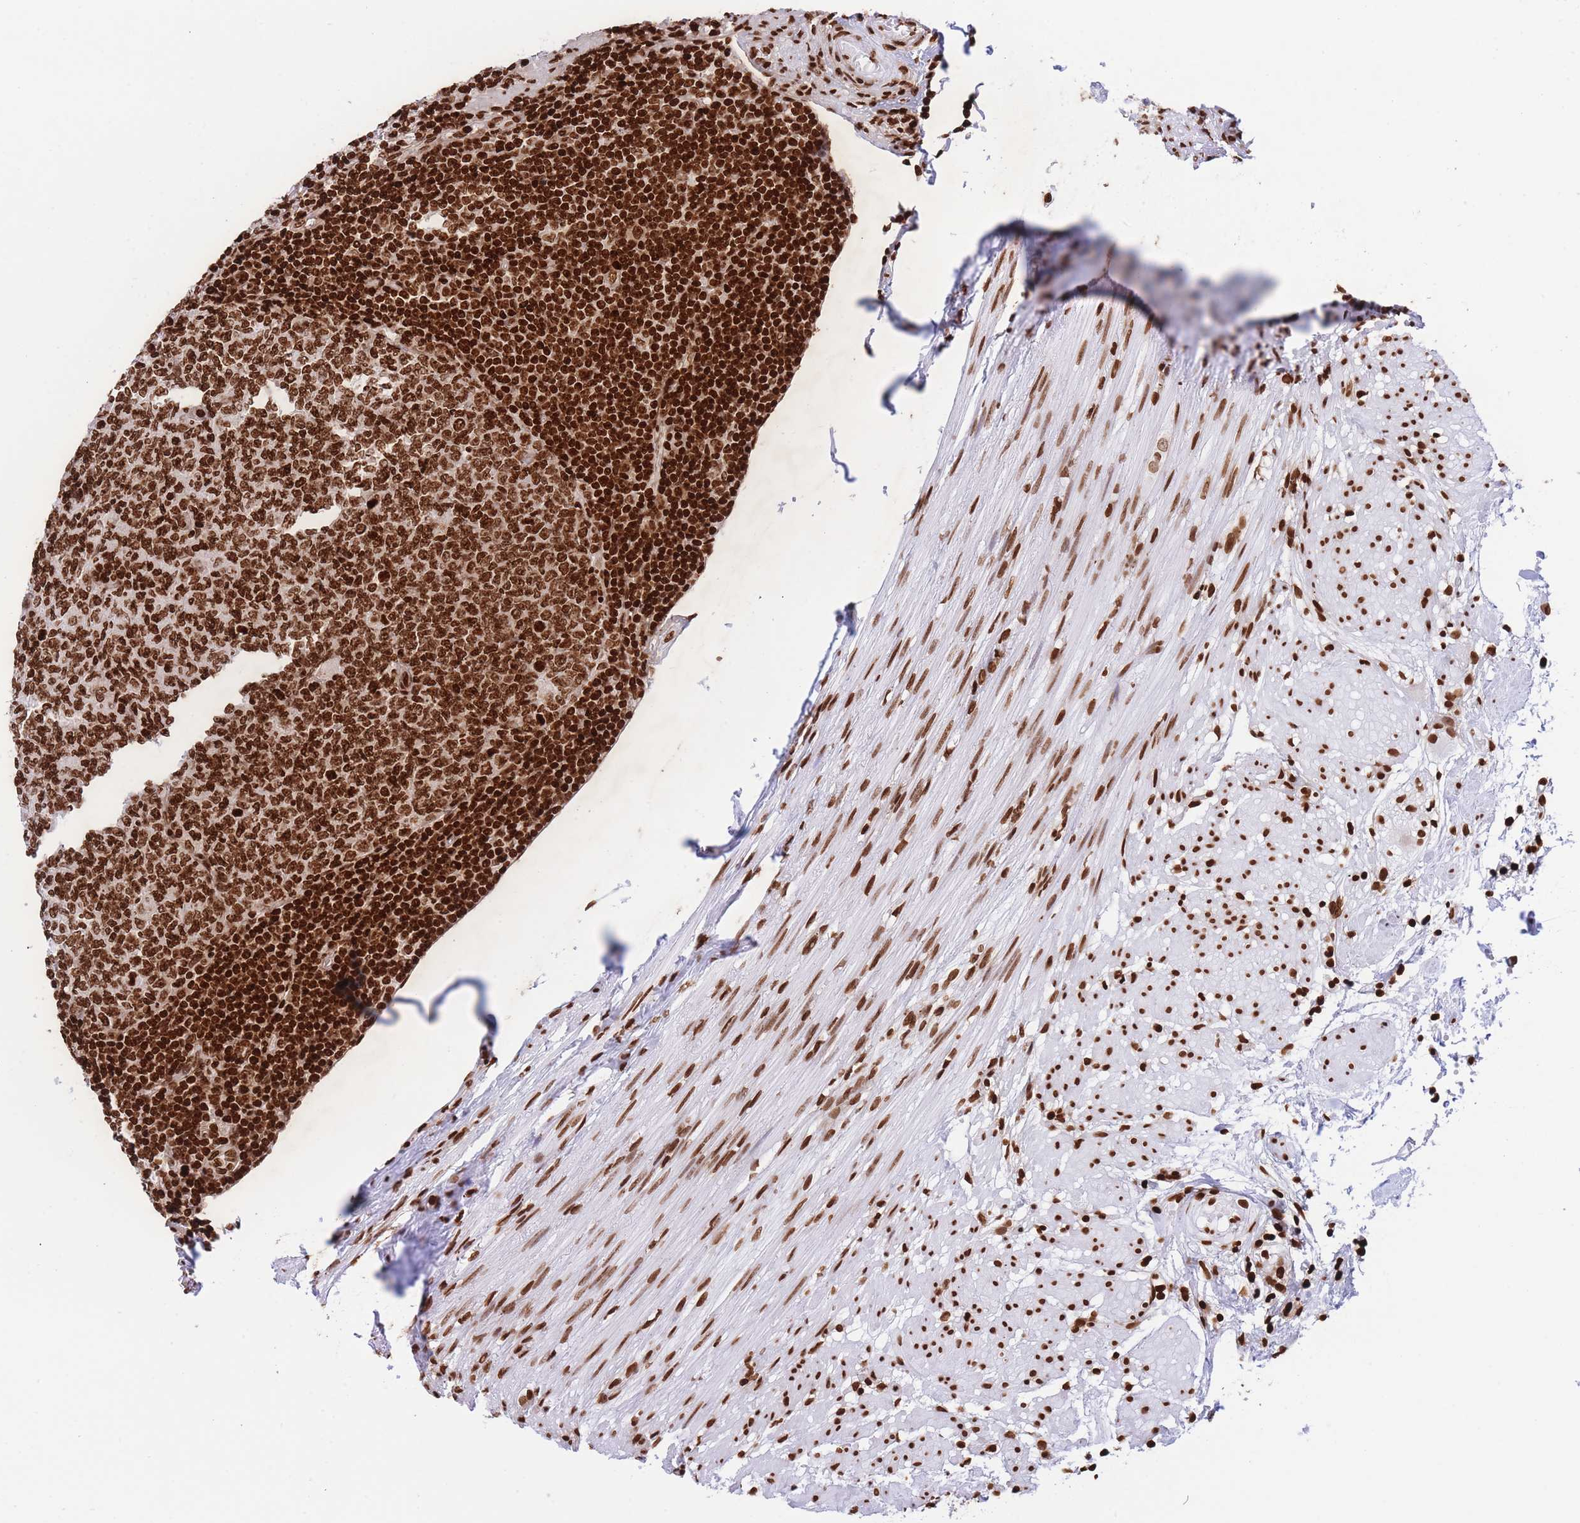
{"staining": {"intensity": "strong", "quantity": ">75%", "location": "nuclear"}, "tissue": "appendix", "cell_type": "Glandular cells", "image_type": "normal", "snomed": [{"axis": "morphology", "description": "Normal tissue, NOS"}, {"axis": "topography", "description": "Appendix"}], "caption": "Appendix stained for a protein (brown) shows strong nuclear positive positivity in about >75% of glandular cells.", "gene": "H2BC10", "patient": {"sex": "male", "age": 83}}